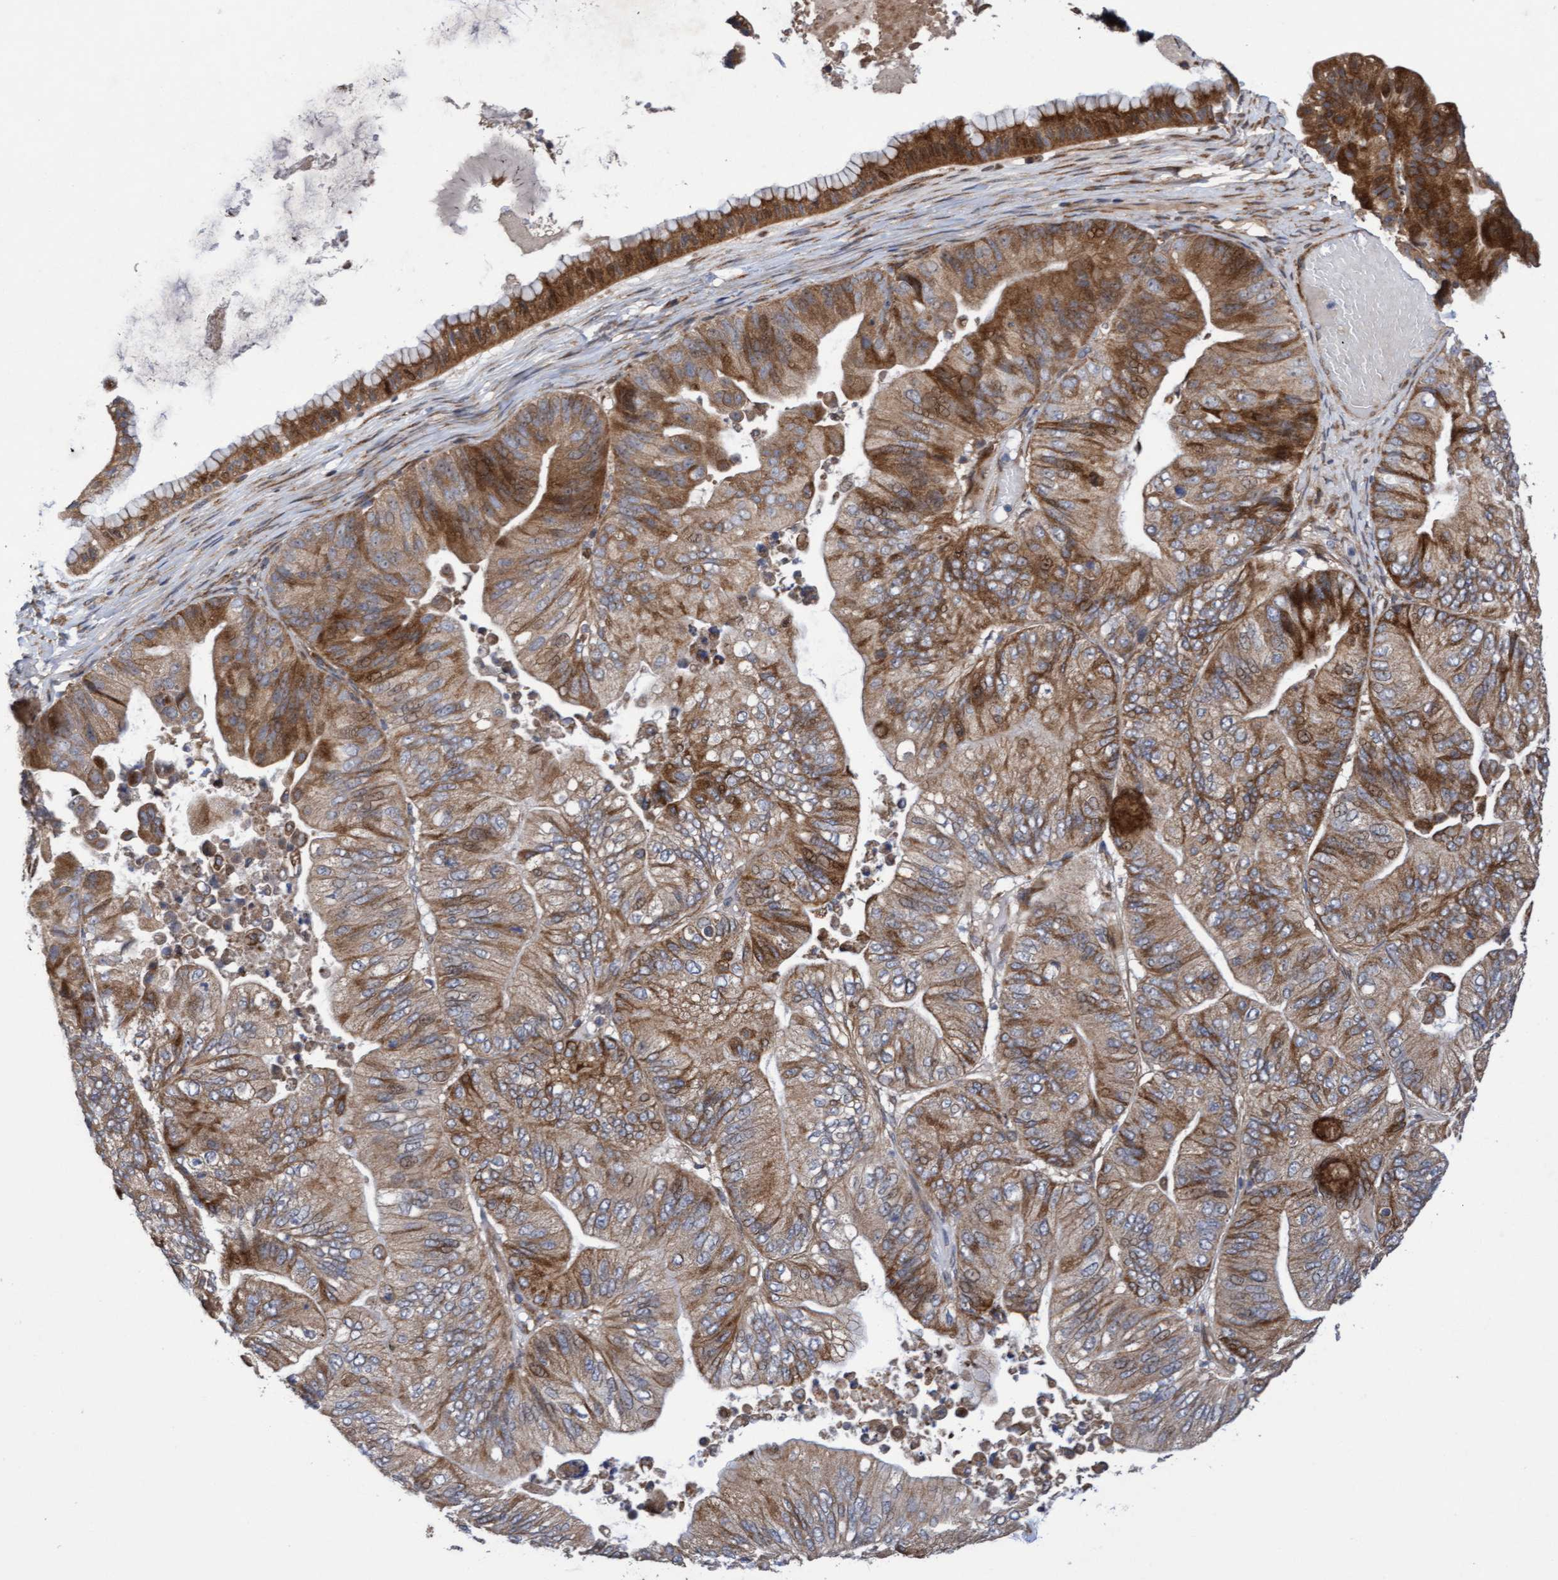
{"staining": {"intensity": "moderate", "quantity": ">75%", "location": "cytoplasmic/membranous"}, "tissue": "ovarian cancer", "cell_type": "Tumor cells", "image_type": "cancer", "snomed": [{"axis": "morphology", "description": "Cystadenocarcinoma, mucinous, NOS"}, {"axis": "topography", "description": "Ovary"}], "caption": "The image reveals immunohistochemical staining of ovarian cancer (mucinous cystadenocarcinoma). There is moderate cytoplasmic/membranous positivity is present in approximately >75% of tumor cells.", "gene": "ELP5", "patient": {"sex": "female", "age": 61}}